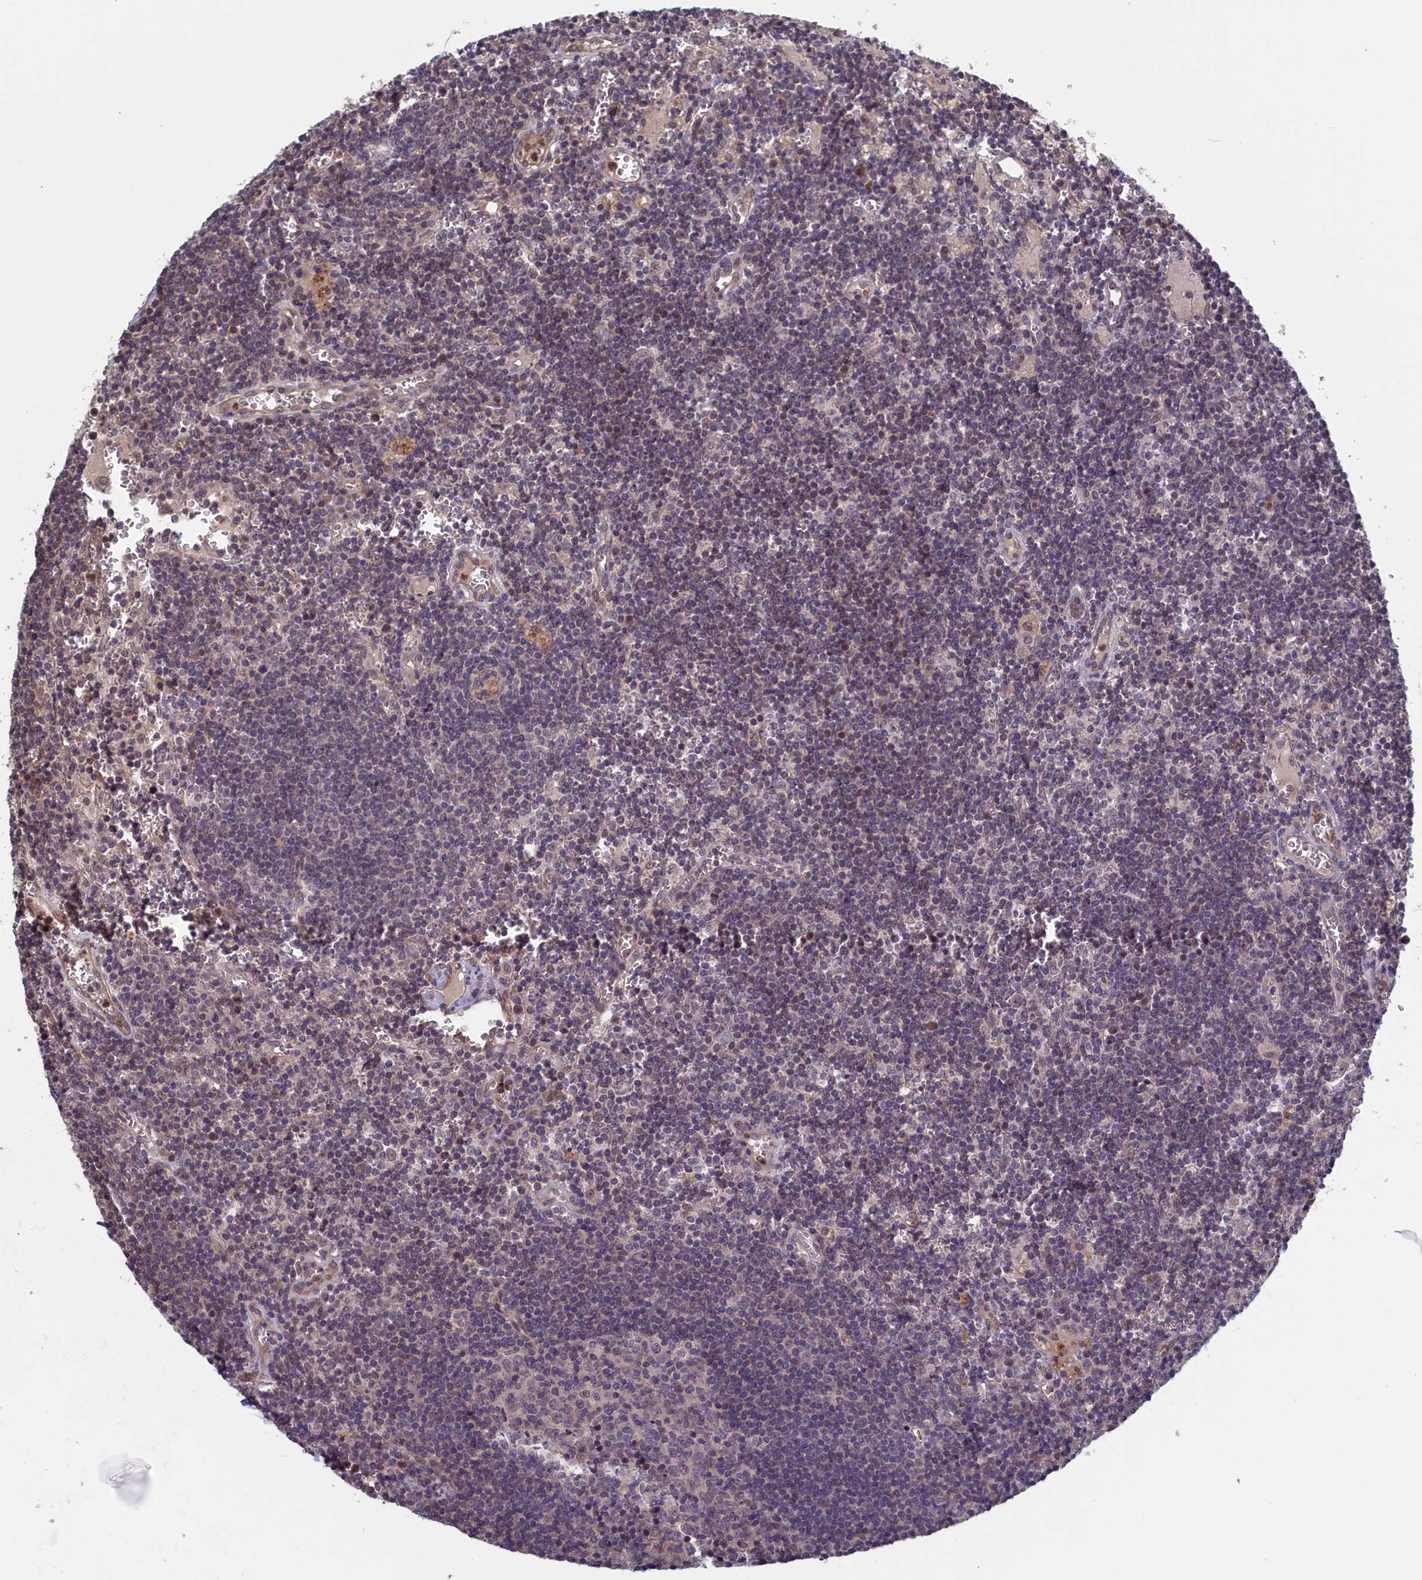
{"staining": {"intensity": "negative", "quantity": "none", "location": "none"}, "tissue": "lymph node", "cell_type": "Germinal center cells", "image_type": "normal", "snomed": [{"axis": "morphology", "description": "Normal tissue, NOS"}, {"axis": "topography", "description": "Lymph node"}], "caption": "High power microscopy image of an IHC micrograph of normal lymph node, revealing no significant positivity in germinal center cells.", "gene": "PLP2", "patient": {"sex": "female", "age": 73}}